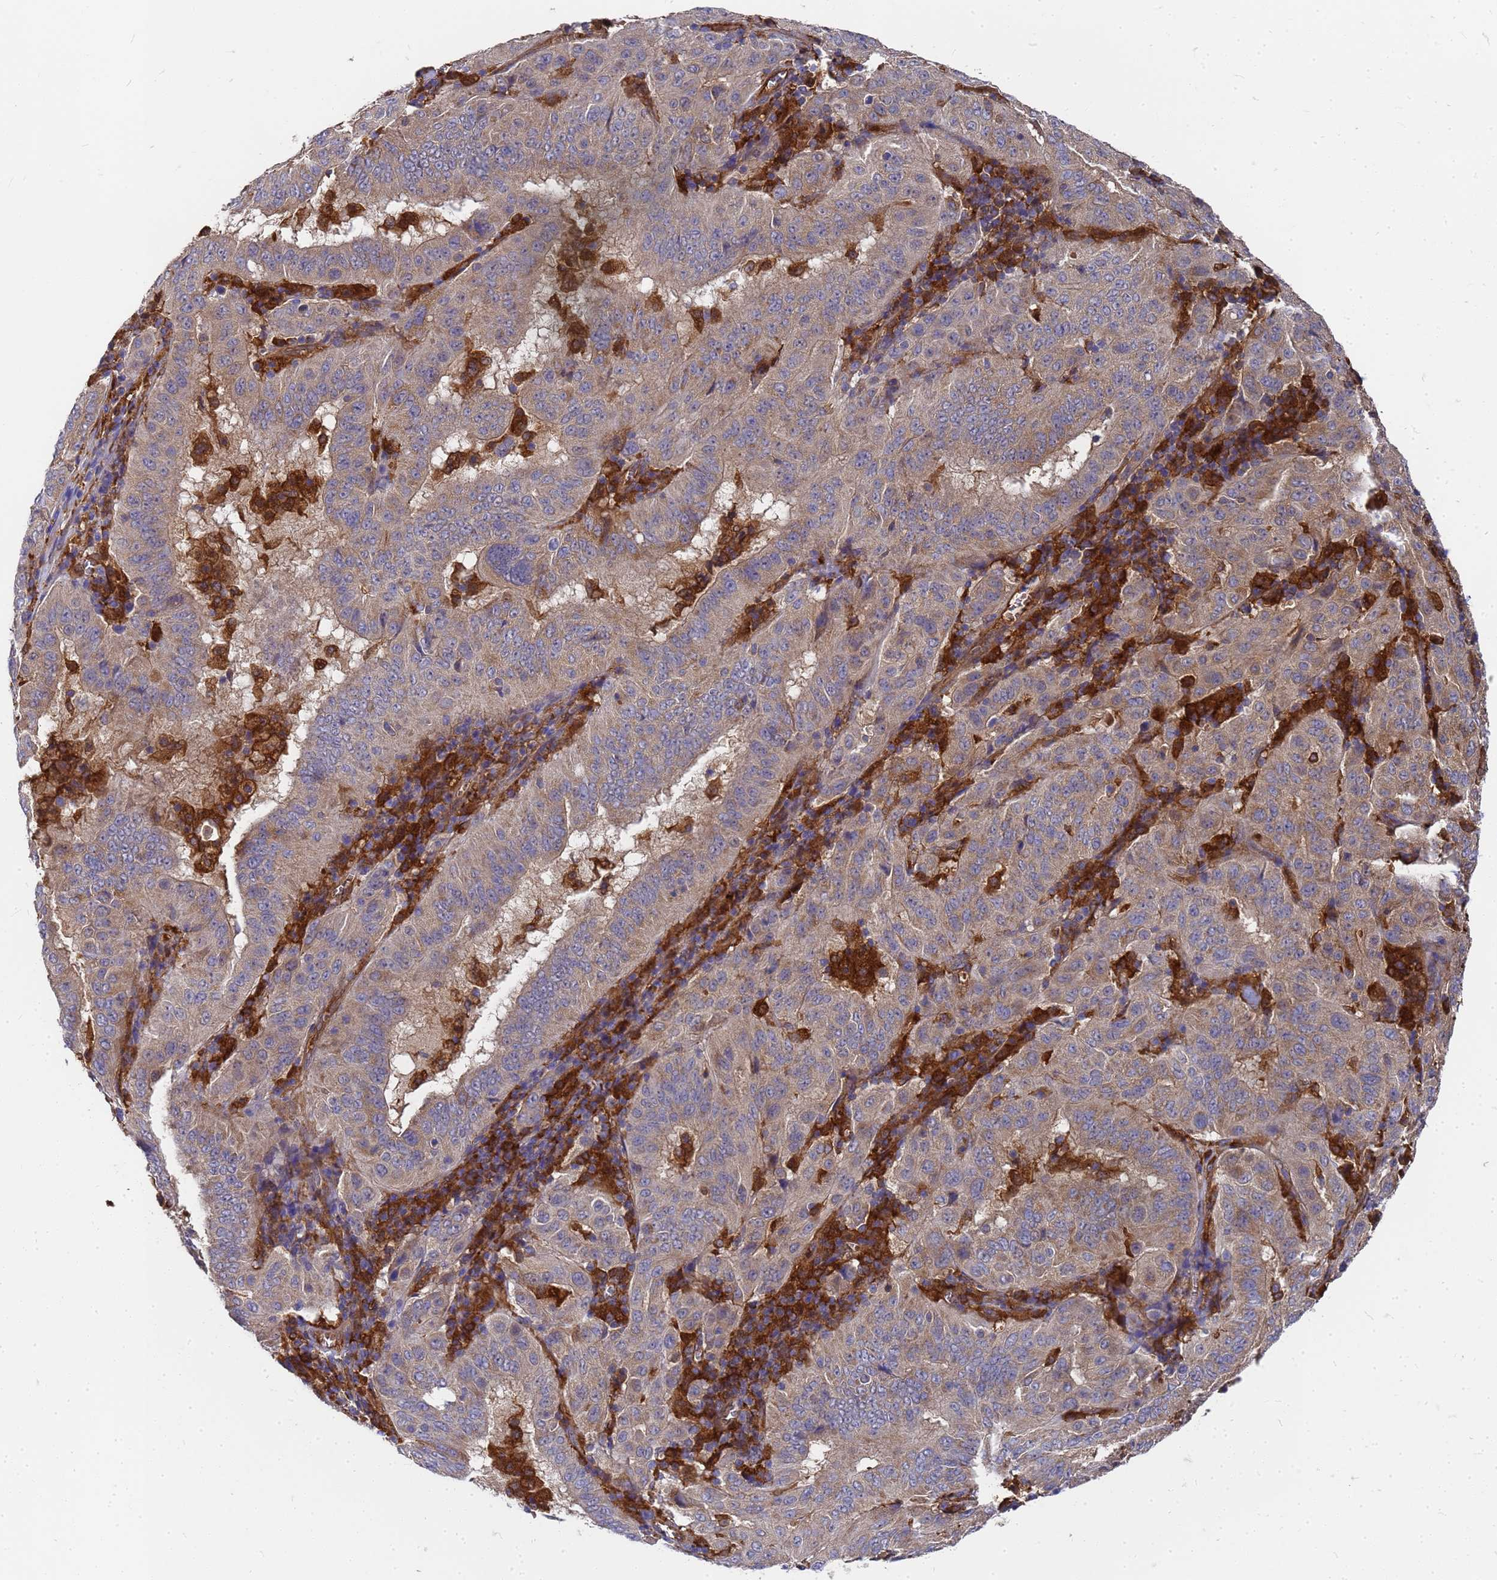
{"staining": {"intensity": "weak", "quantity": "25%-75%", "location": "cytoplasmic/membranous"}, "tissue": "pancreatic cancer", "cell_type": "Tumor cells", "image_type": "cancer", "snomed": [{"axis": "morphology", "description": "Adenocarcinoma, NOS"}, {"axis": "topography", "description": "Pancreas"}], "caption": "Immunohistochemistry (IHC) photomicrograph of pancreatic cancer stained for a protein (brown), which displays low levels of weak cytoplasmic/membranous staining in about 25%-75% of tumor cells.", "gene": "SLC35E2B", "patient": {"sex": "male", "age": 63}}